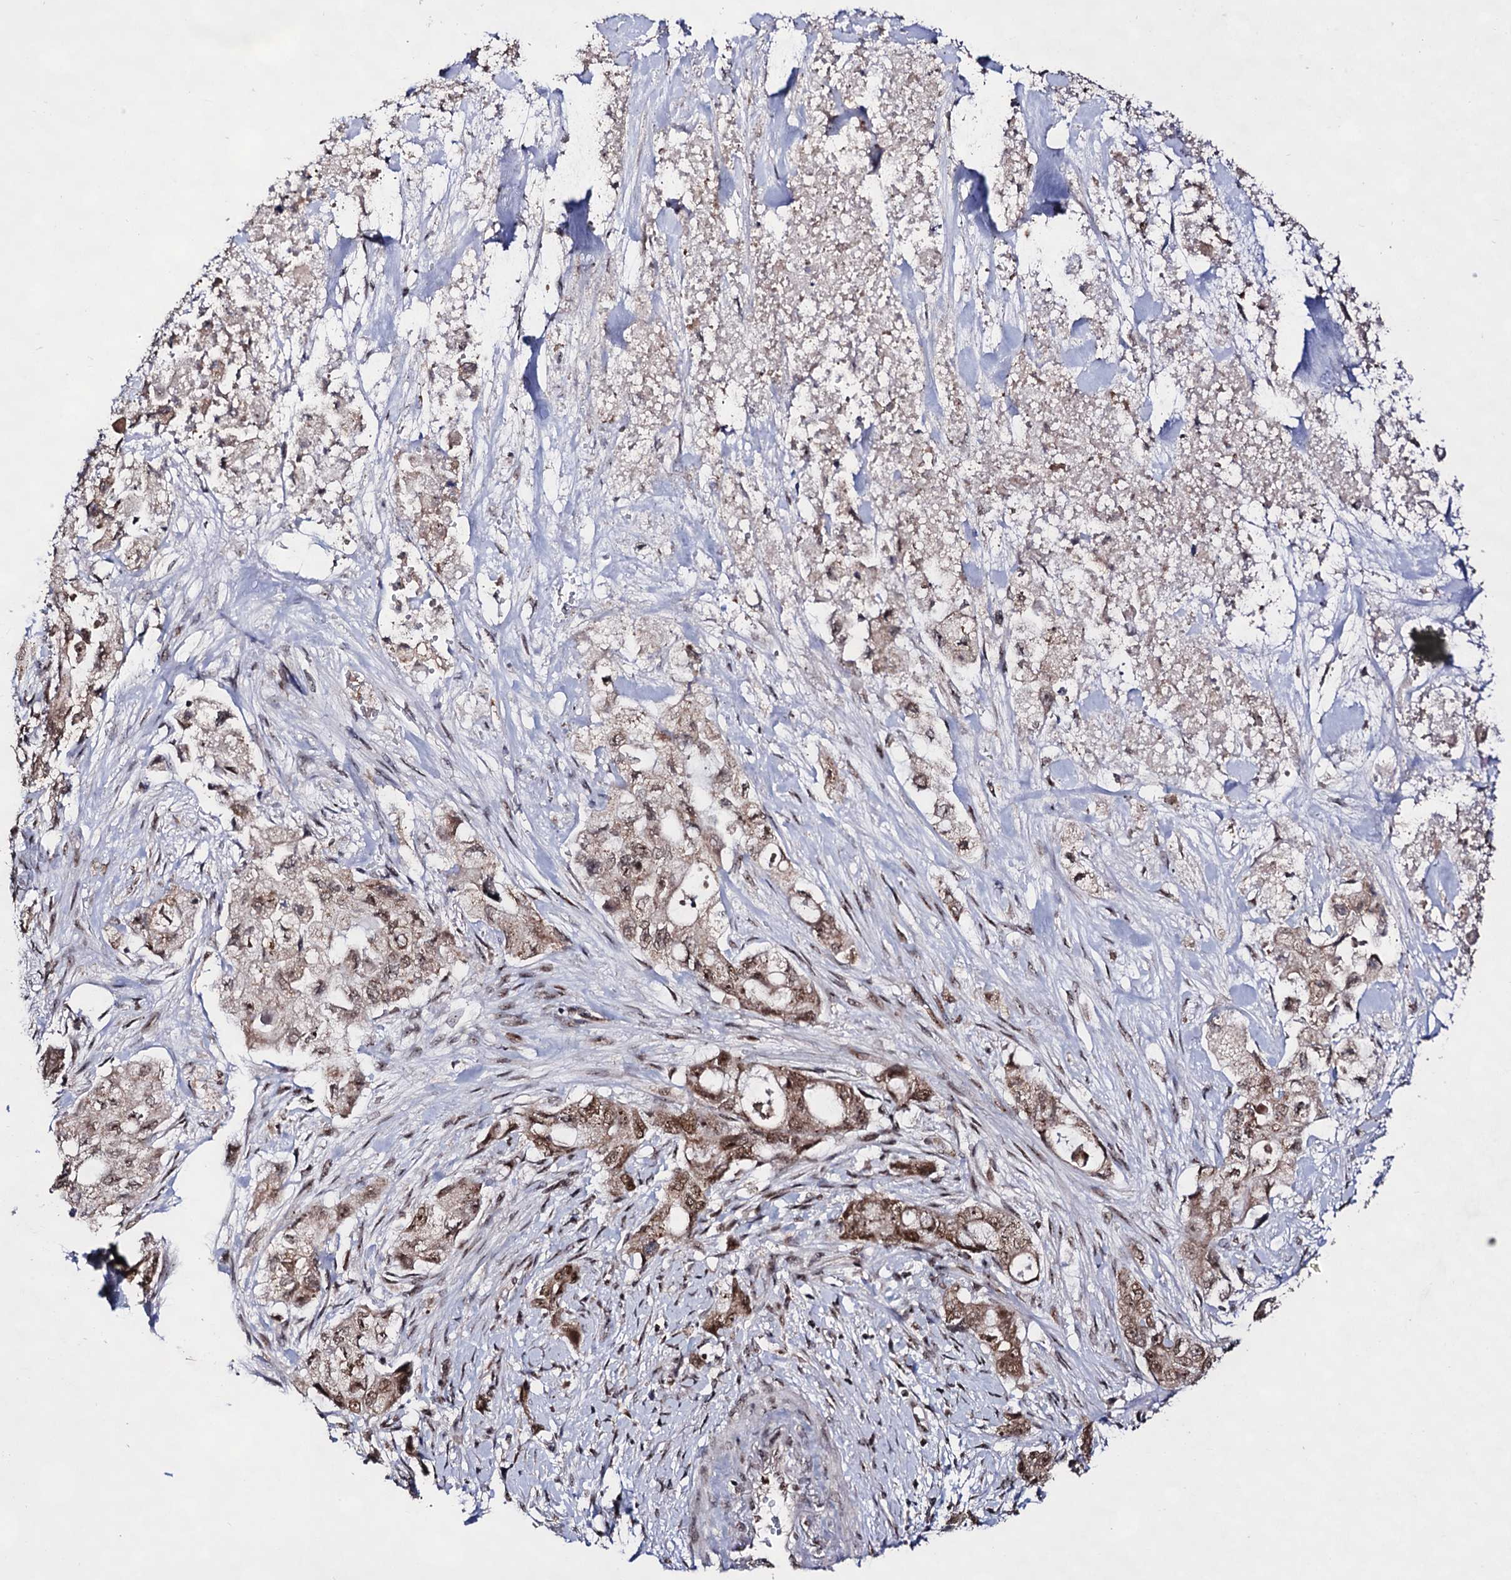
{"staining": {"intensity": "moderate", "quantity": ">75%", "location": "cytoplasmic/membranous,nuclear"}, "tissue": "pancreatic cancer", "cell_type": "Tumor cells", "image_type": "cancer", "snomed": [{"axis": "morphology", "description": "Adenocarcinoma, NOS"}, {"axis": "topography", "description": "Pancreas"}], "caption": "The photomicrograph shows immunohistochemical staining of adenocarcinoma (pancreatic). There is moderate cytoplasmic/membranous and nuclear staining is appreciated in about >75% of tumor cells. (IHC, brightfield microscopy, high magnification).", "gene": "EXOSC10", "patient": {"sex": "female", "age": 73}}